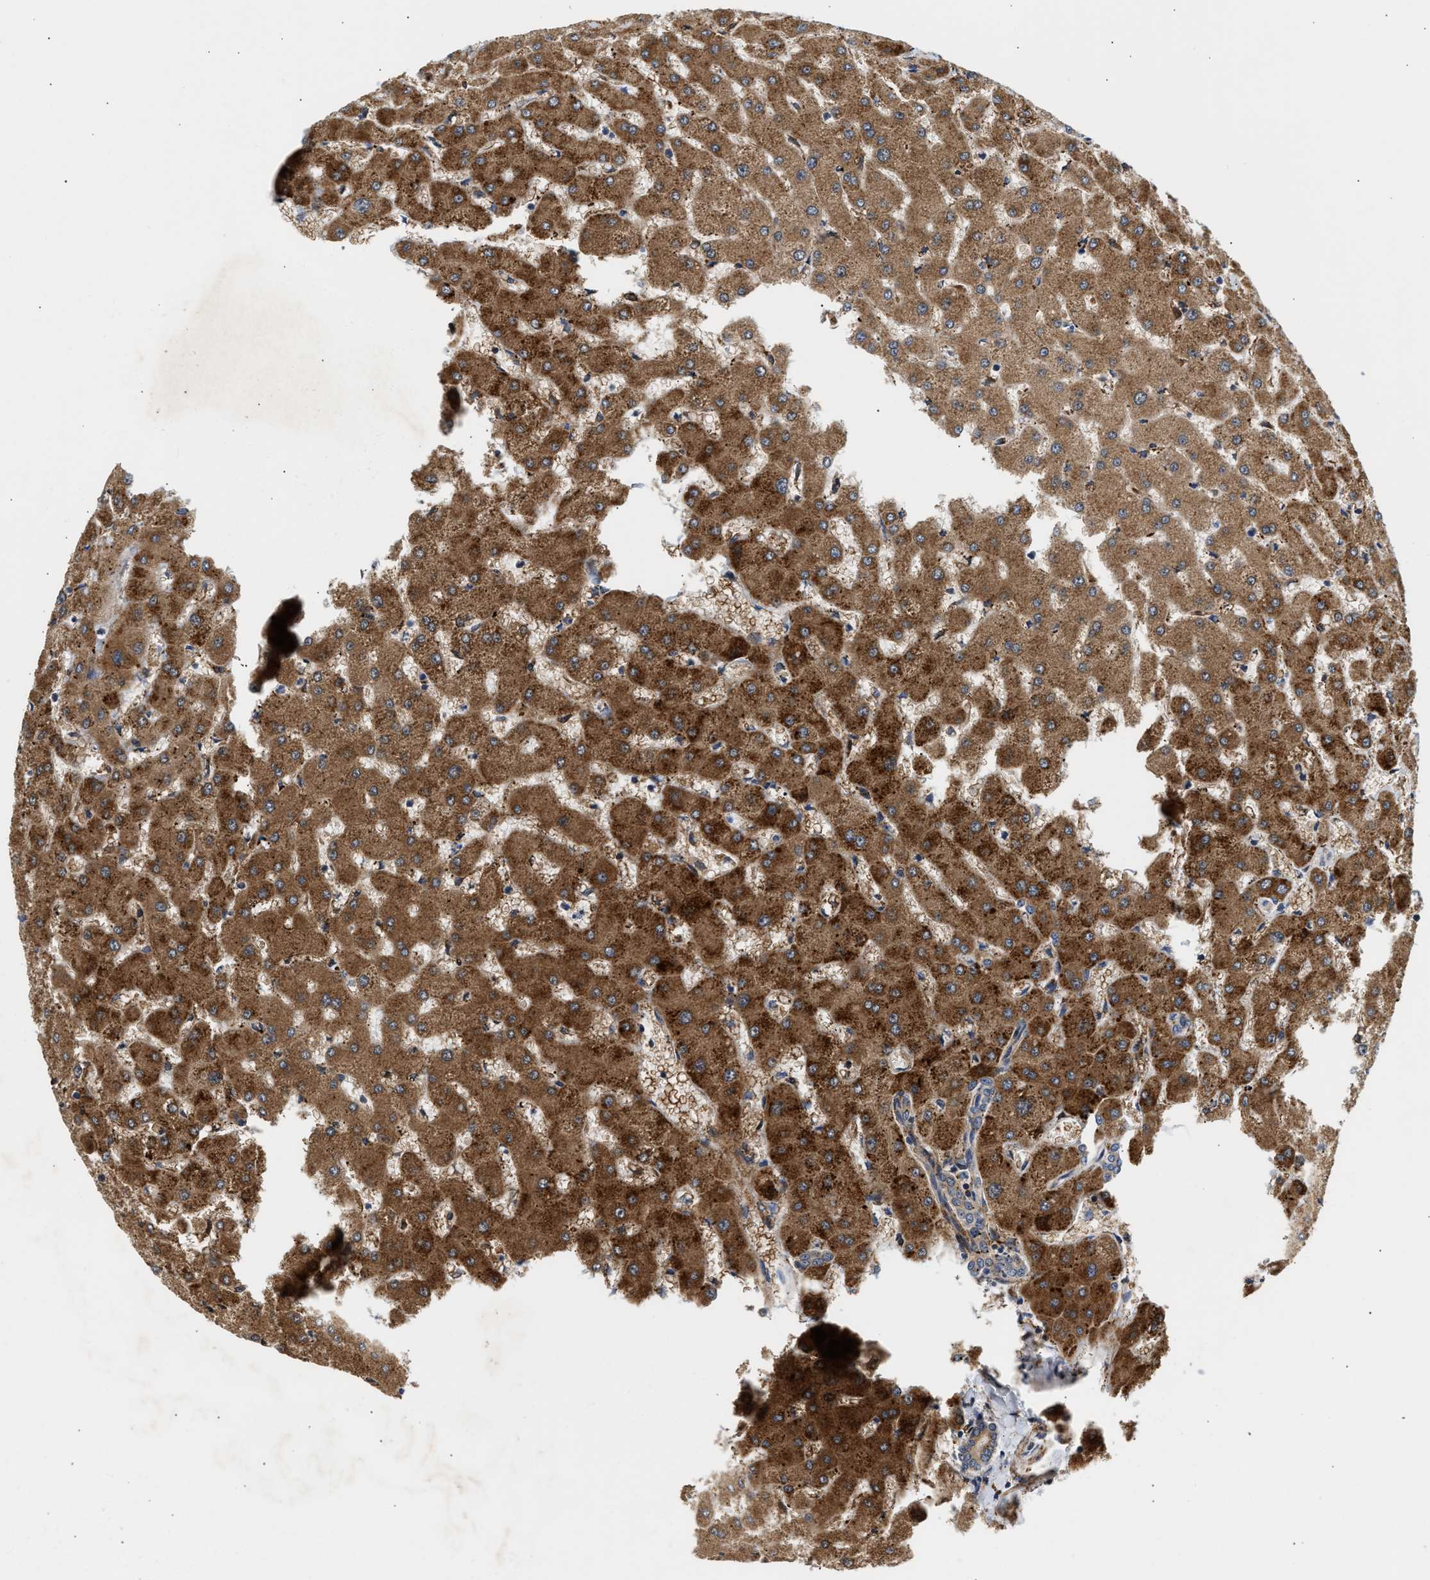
{"staining": {"intensity": "weak", "quantity": ">75%", "location": "cytoplasmic/membranous"}, "tissue": "liver", "cell_type": "Cholangiocytes", "image_type": "normal", "snomed": [{"axis": "morphology", "description": "Normal tissue, NOS"}, {"axis": "topography", "description": "Liver"}], "caption": "A brown stain shows weak cytoplasmic/membranous staining of a protein in cholangiocytes of benign human liver.", "gene": "AMZ1", "patient": {"sex": "female", "age": 63}}